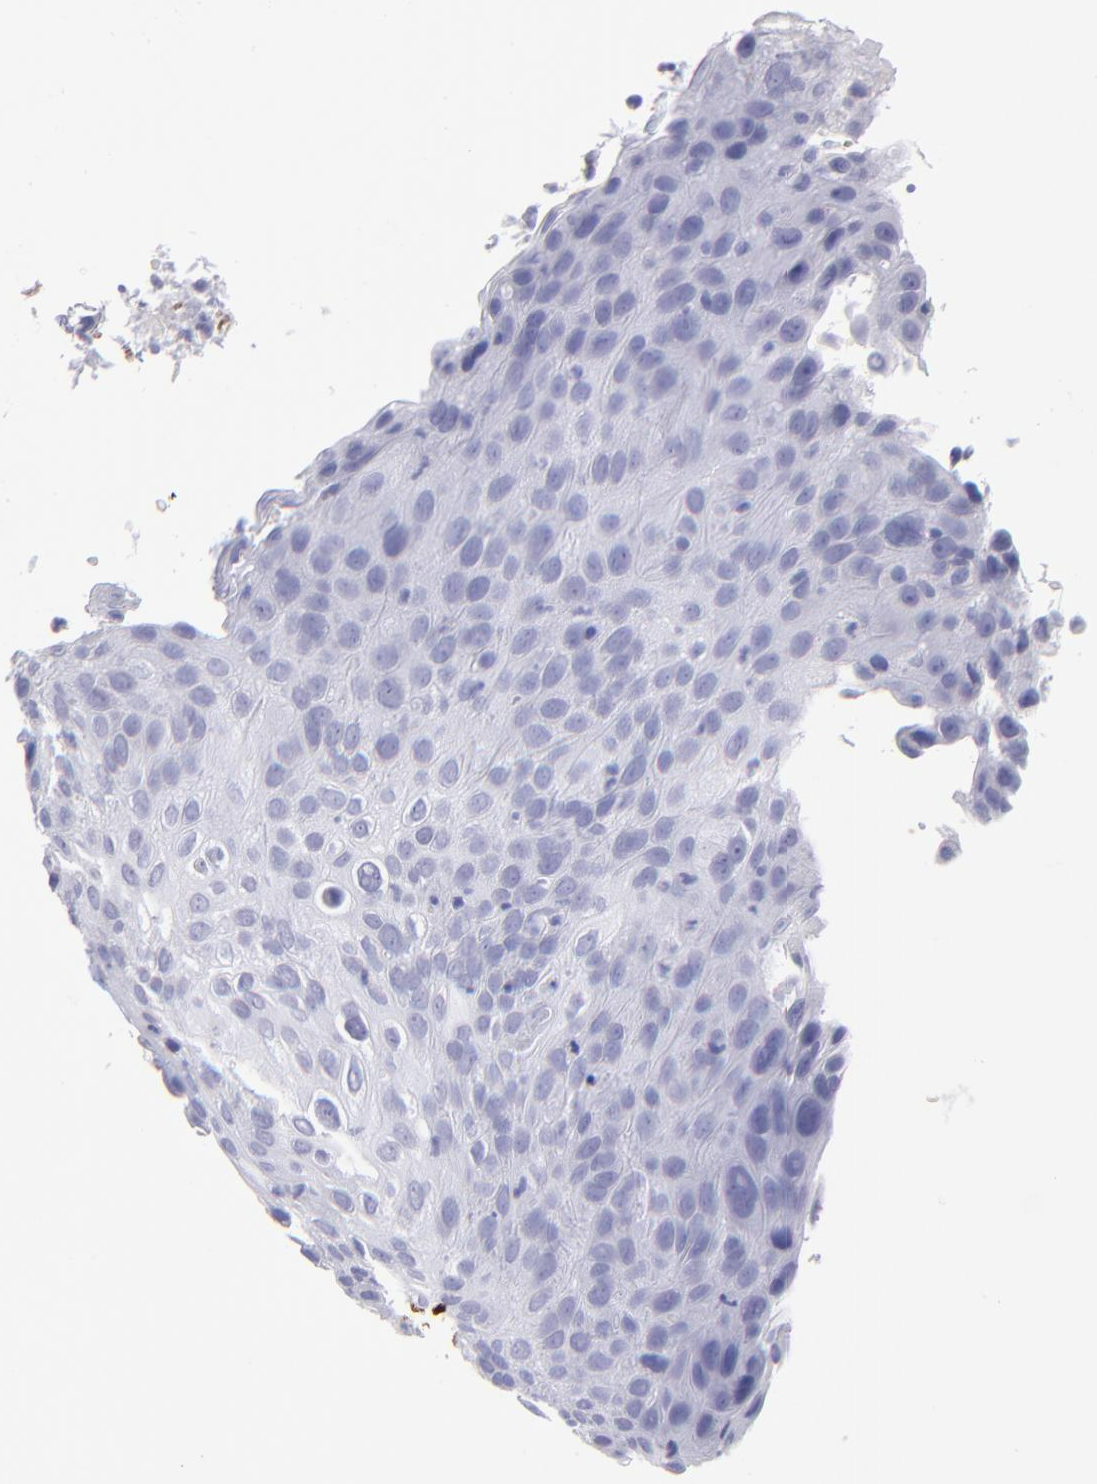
{"staining": {"intensity": "negative", "quantity": "none", "location": "none"}, "tissue": "skin cancer", "cell_type": "Tumor cells", "image_type": "cancer", "snomed": [{"axis": "morphology", "description": "Squamous cell carcinoma, NOS"}, {"axis": "topography", "description": "Skin"}], "caption": "Squamous cell carcinoma (skin) was stained to show a protein in brown. There is no significant positivity in tumor cells. The staining is performed using DAB brown chromogen with nuclei counter-stained in using hematoxylin.", "gene": "MB", "patient": {"sex": "male", "age": 87}}